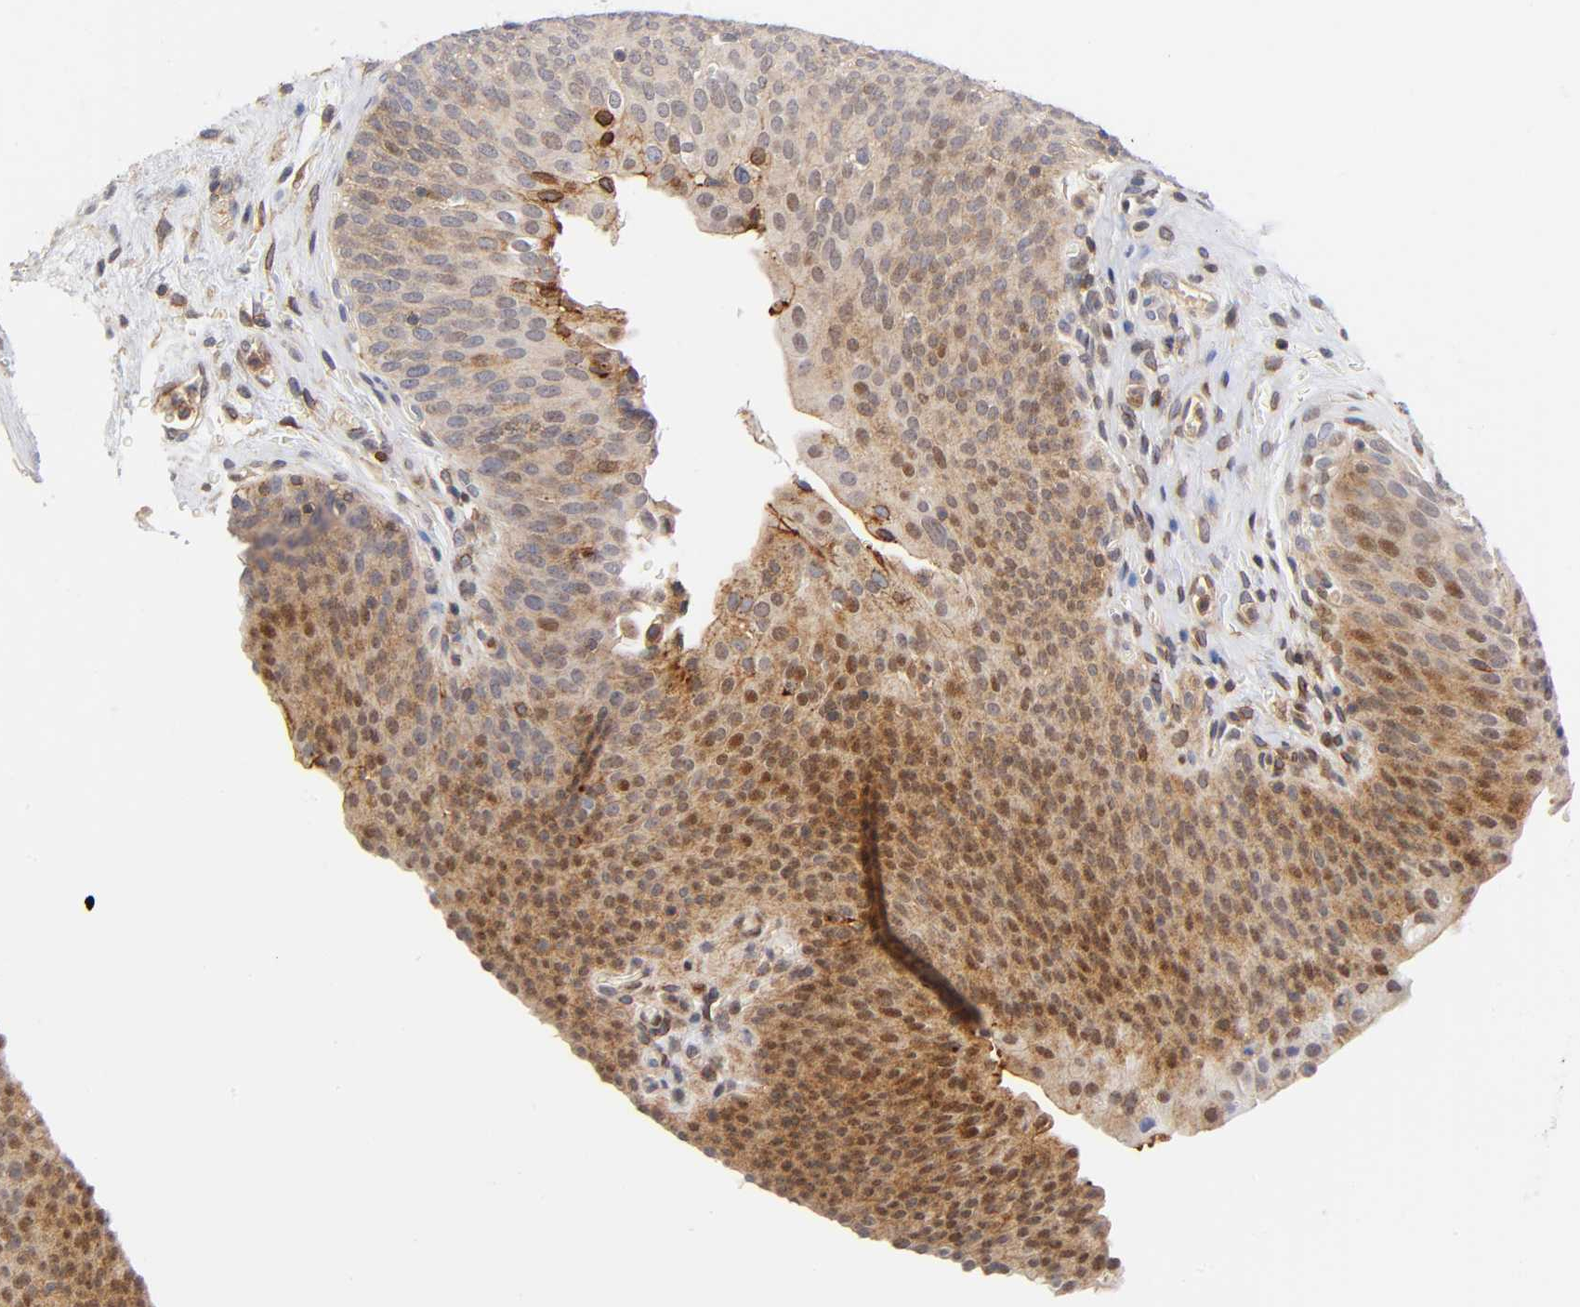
{"staining": {"intensity": "moderate", "quantity": ">75%", "location": "cytoplasmic/membranous,nuclear"}, "tissue": "urinary bladder", "cell_type": "Urothelial cells", "image_type": "normal", "snomed": [{"axis": "morphology", "description": "Normal tissue, NOS"}, {"axis": "morphology", "description": "Dysplasia, NOS"}, {"axis": "topography", "description": "Urinary bladder"}], "caption": "IHC histopathology image of normal urinary bladder stained for a protein (brown), which reveals medium levels of moderate cytoplasmic/membranous,nuclear positivity in approximately >75% of urothelial cells.", "gene": "ANXA7", "patient": {"sex": "male", "age": 35}}